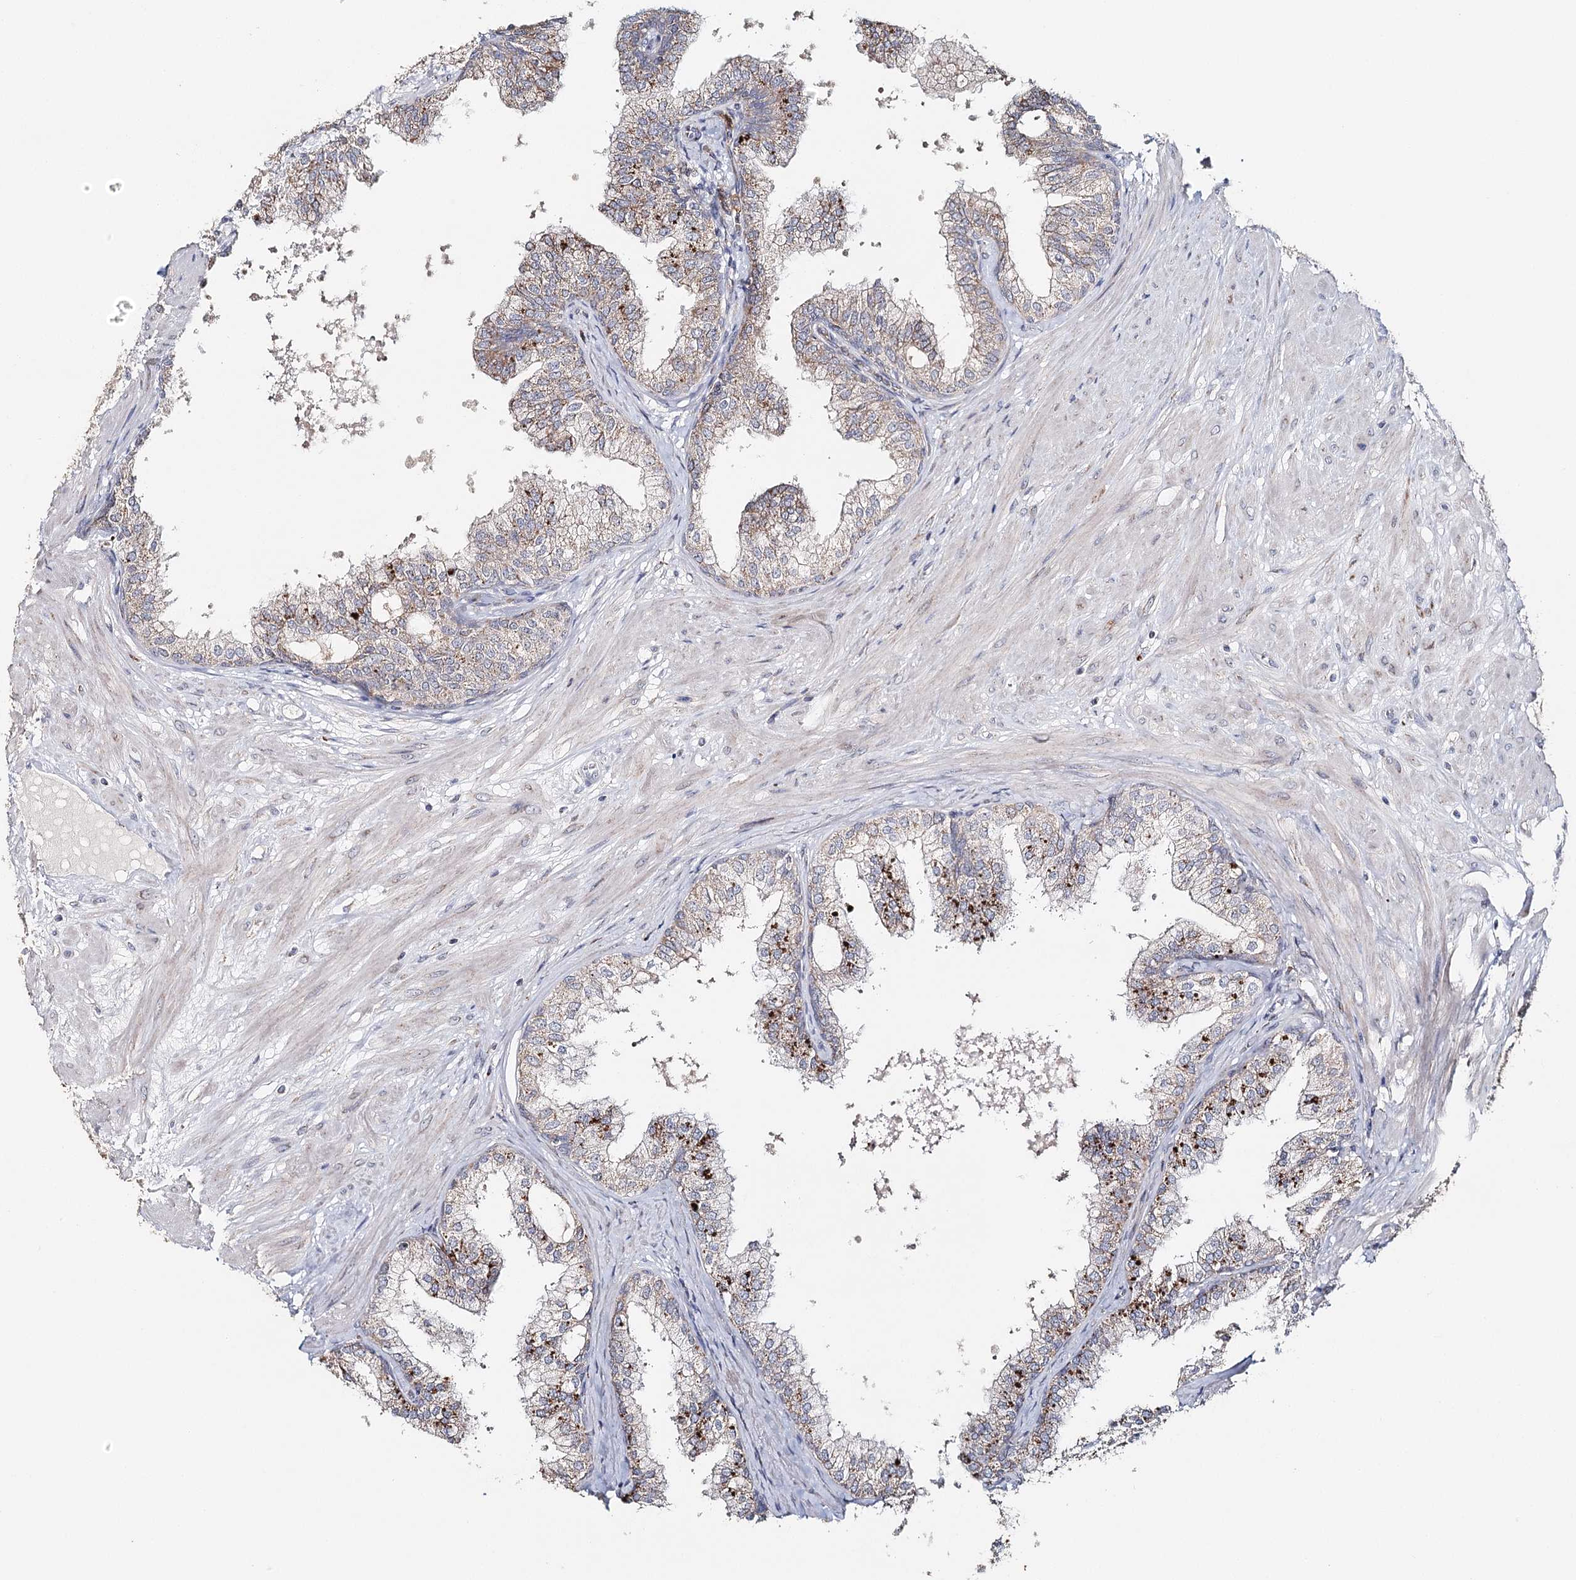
{"staining": {"intensity": "moderate", "quantity": "25%-75%", "location": "cytoplasmic/membranous"}, "tissue": "prostate", "cell_type": "Glandular cells", "image_type": "normal", "snomed": [{"axis": "morphology", "description": "Normal tissue, NOS"}, {"axis": "topography", "description": "Prostate"}], "caption": "An immunohistochemistry micrograph of unremarkable tissue is shown. Protein staining in brown labels moderate cytoplasmic/membranous positivity in prostate within glandular cells.", "gene": "MMP25", "patient": {"sex": "male", "age": 60}}